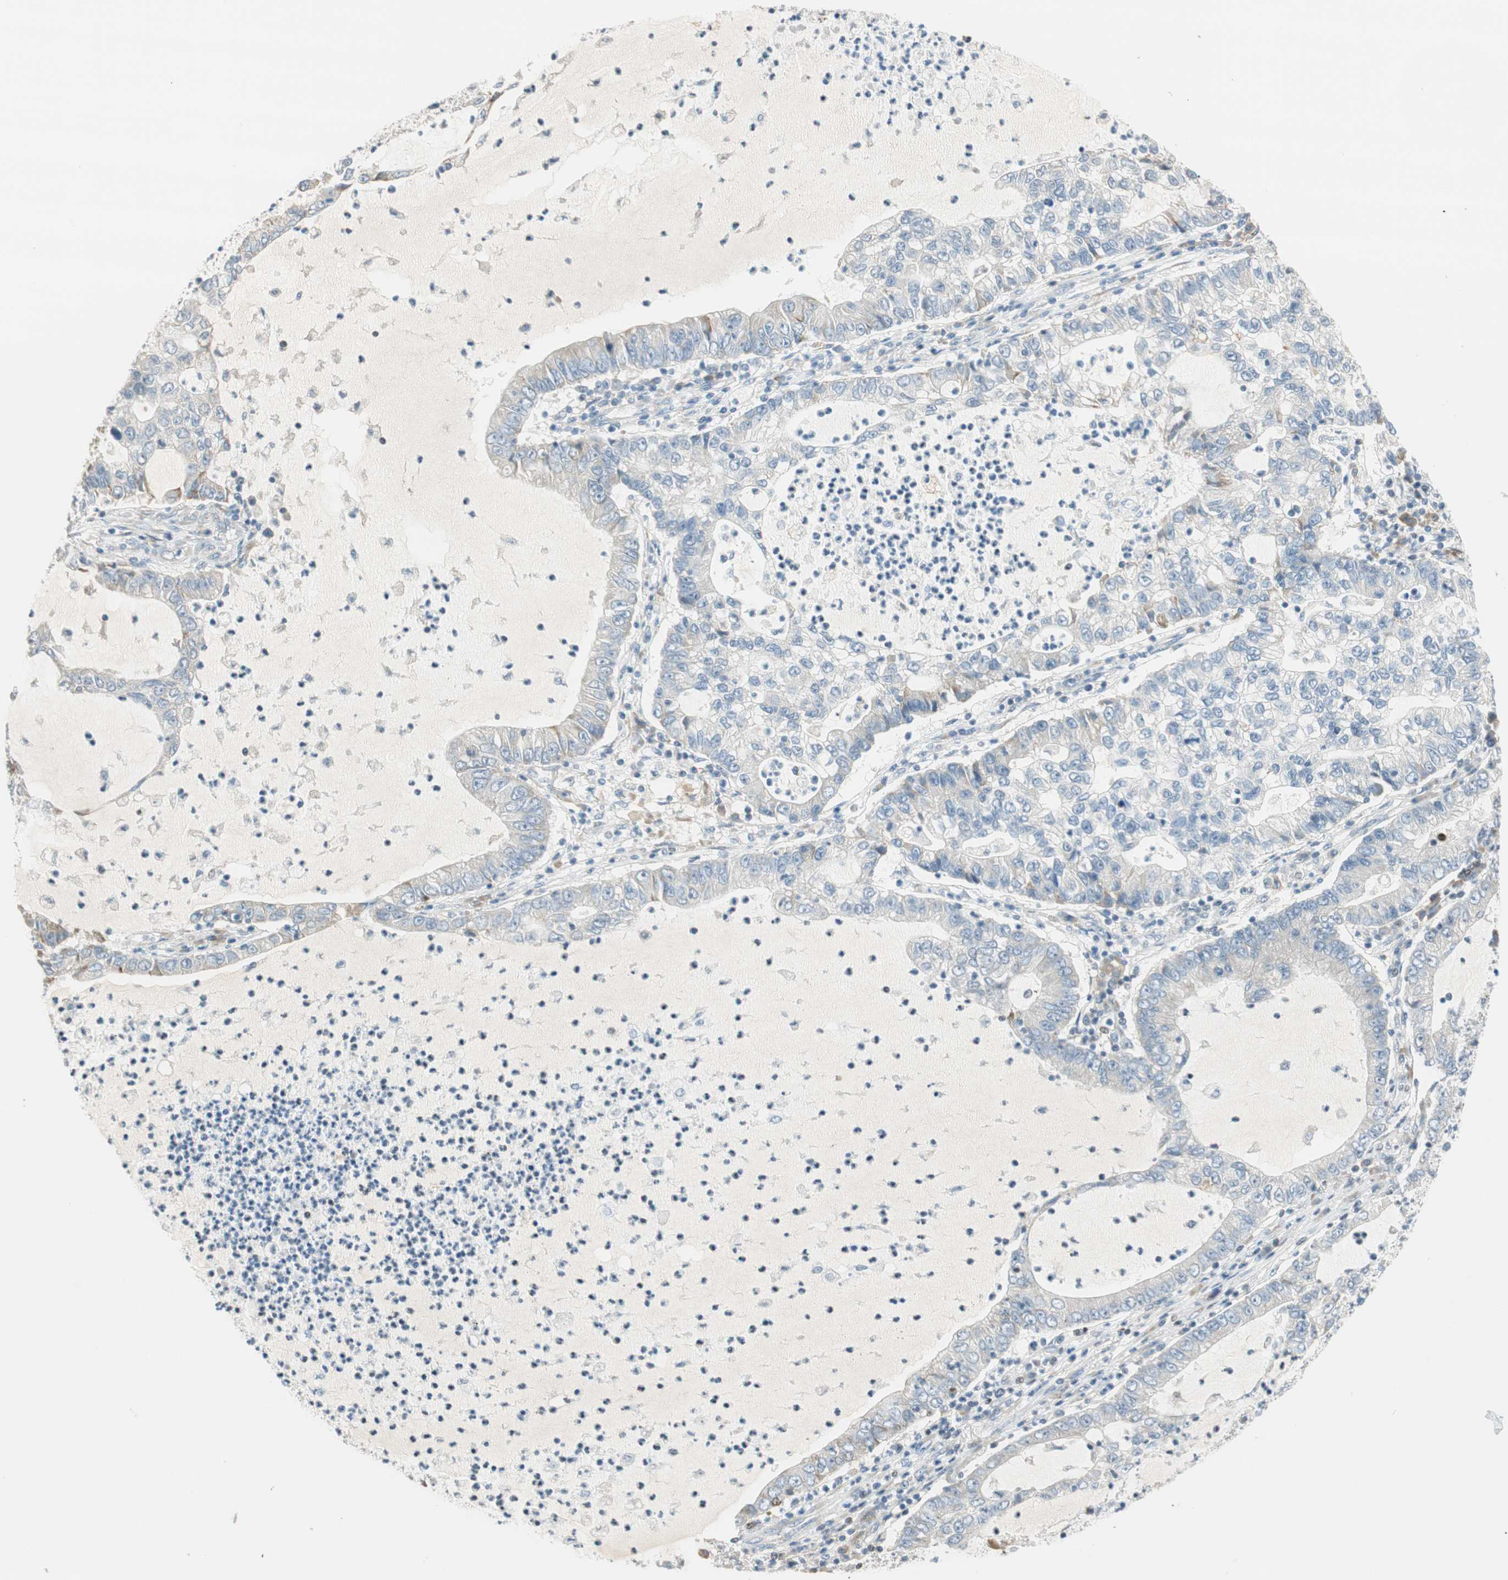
{"staining": {"intensity": "weak", "quantity": "<25%", "location": "cytoplasmic/membranous"}, "tissue": "lung cancer", "cell_type": "Tumor cells", "image_type": "cancer", "snomed": [{"axis": "morphology", "description": "Adenocarcinoma, NOS"}, {"axis": "topography", "description": "Lung"}], "caption": "Immunohistochemistry histopathology image of human lung cancer stained for a protein (brown), which demonstrates no staining in tumor cells.", "gene": "MSX2", "patient": {"sex": "female", "age": 51}}